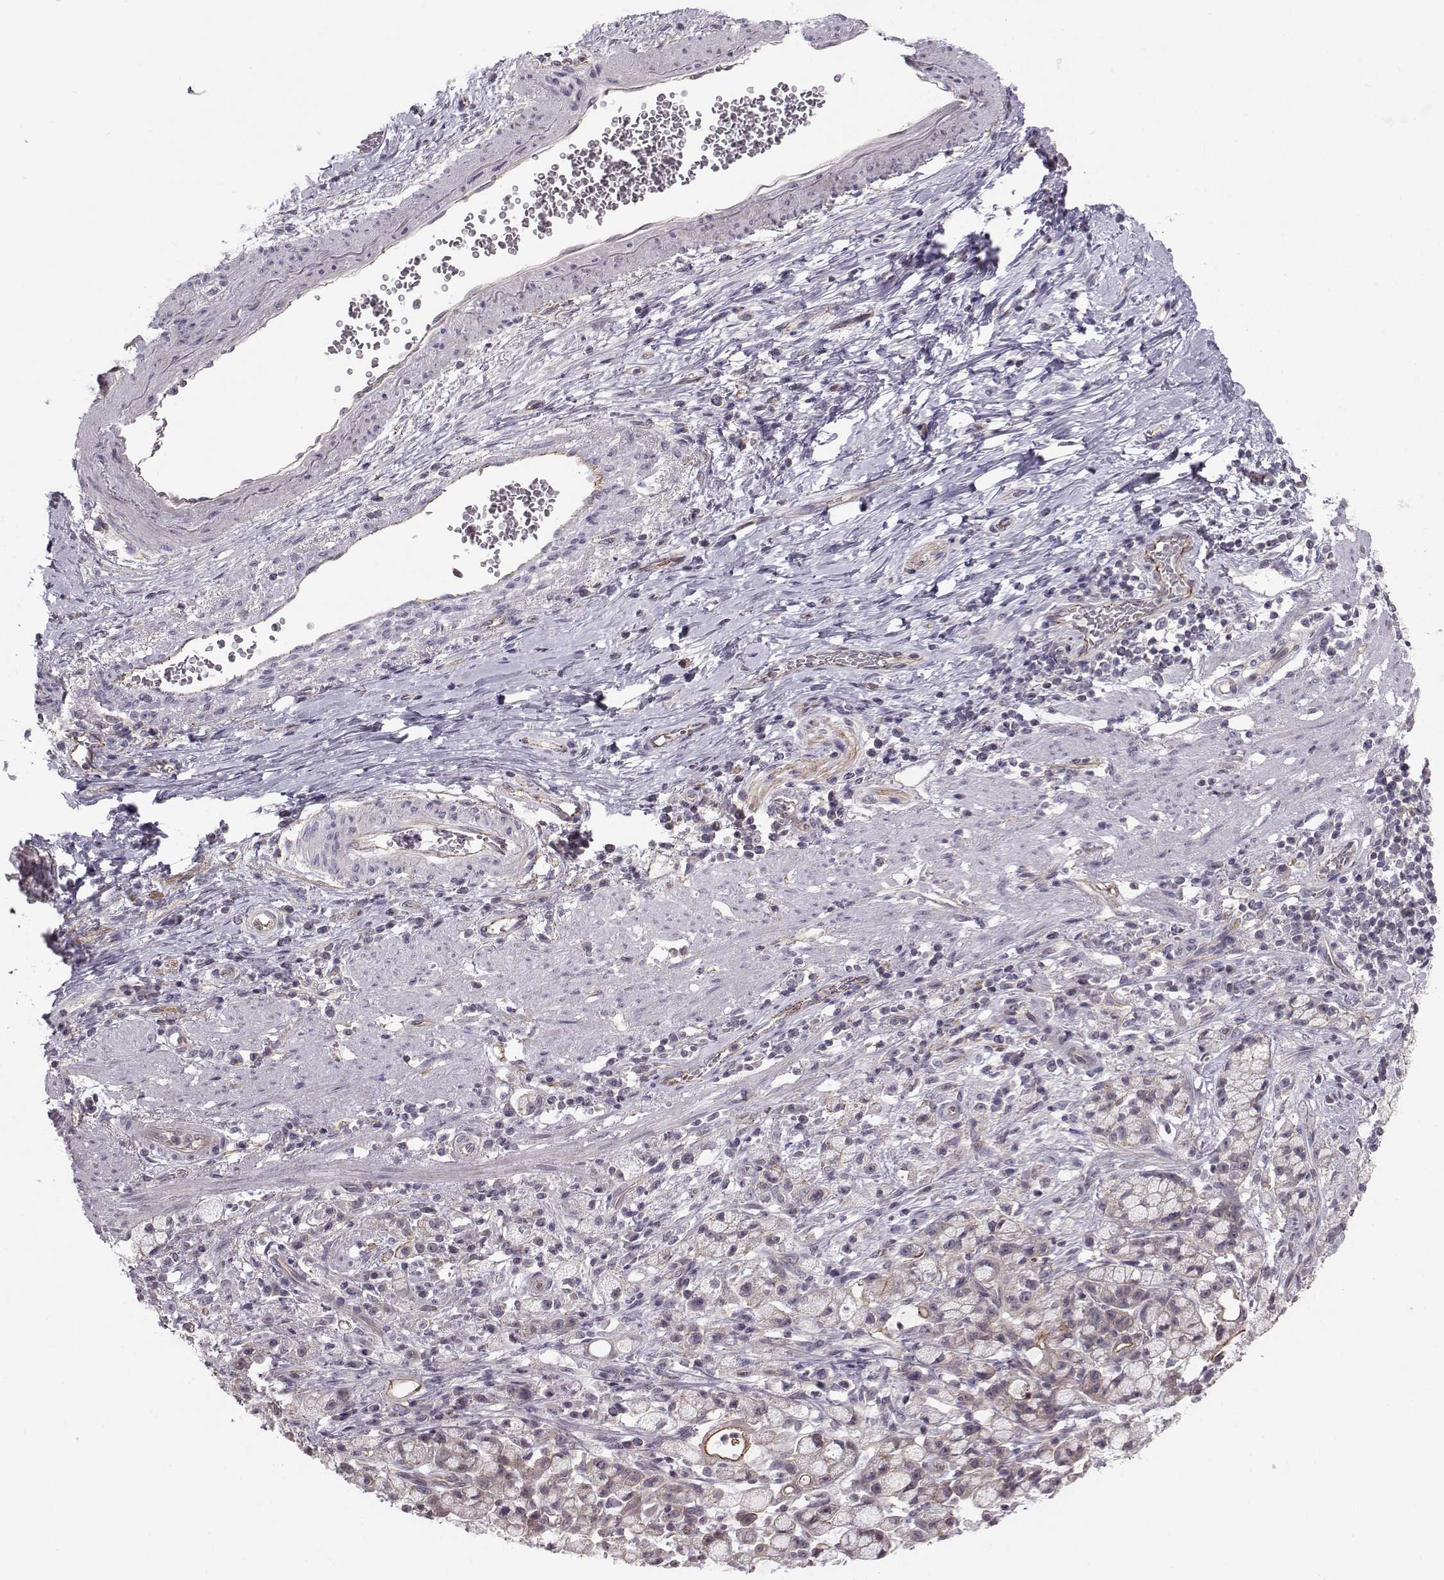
{"staining": {"intensity": "weak", "quantity": "25%-75%", "location": "cytoplasmic/membranous"}, "tissue": "stomach cancer", "cell_type": "Tumor cells", "image_type": "cancer", "snomed": [{"axis": "morphology", "description": "Adenocarcinoma, NOS"}, {"axis": "topography", "description": "Stomach"}], "caption": "Protein staining of stomach adenocarcinoma tissue shows weak cytoplasmic/membranous expression in approximately 25%-75% of tumor cells.", "gene": "MAST1", "patient": {"sex": "male", "age": 58}}